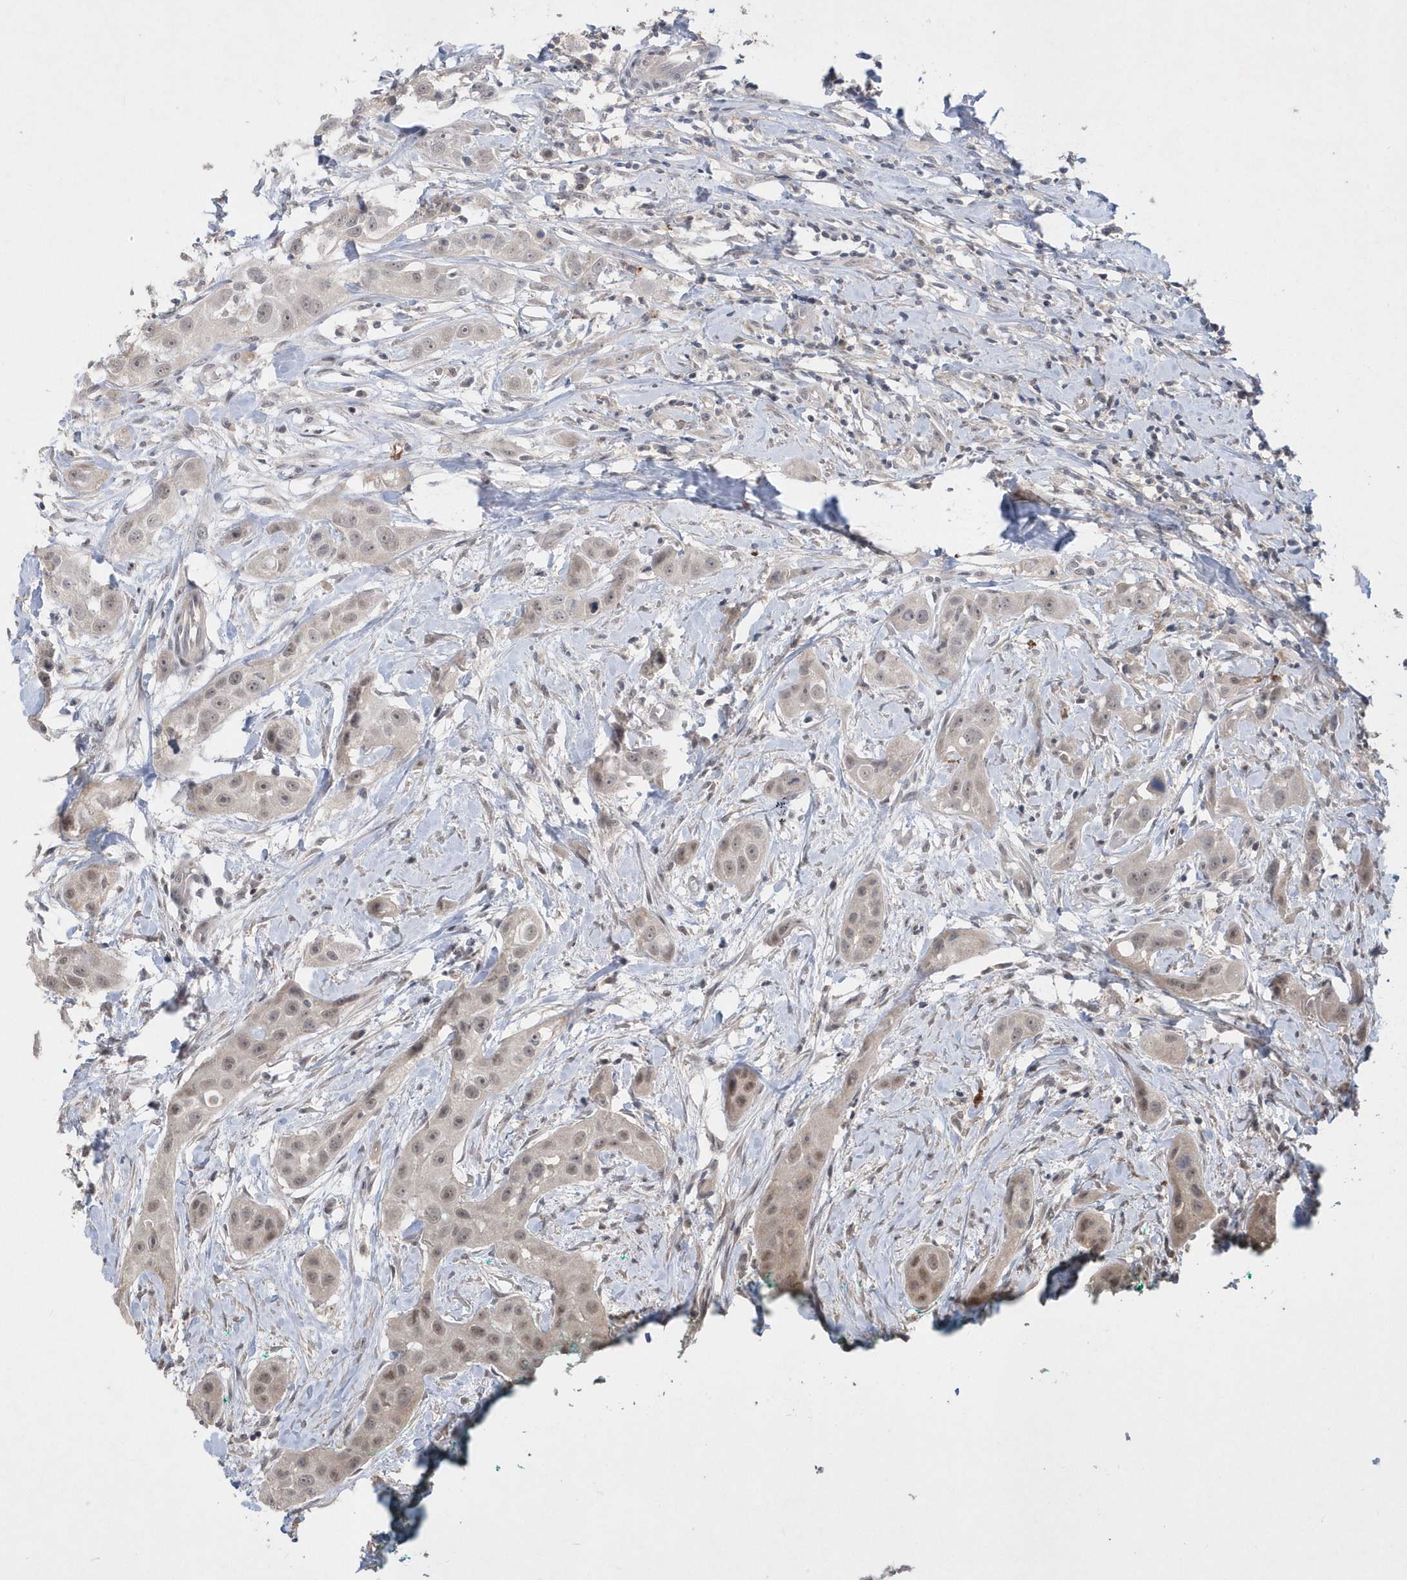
{"staining": {"intensity": "weak", "quantity": "25%-75%", "location": "cytoplasmic/membranous,nuclear"}, "tissue": "head and neck cancer", "cell_type": "Tumor cells", "image_type": "cancer", "snomed": [{"axis": "morphology", "description": "Normal tissue, NOS"}, {"axis": "morphology", "description": "Squamous cell carcinoma, NOS"}, {"axis": "topography", "description": "Skeletal muscle"}, {"axis": "topography", "description": "Head-Neck"}], "caption": "The immunohistochemical stain labels weak cytoplasmic/membranous and nuclear expression in tumor cells of head and neck squamous cell carcinoma tissue.", "gene": "TSPEAR", "patient": {"sex": "male", "age": 51}}